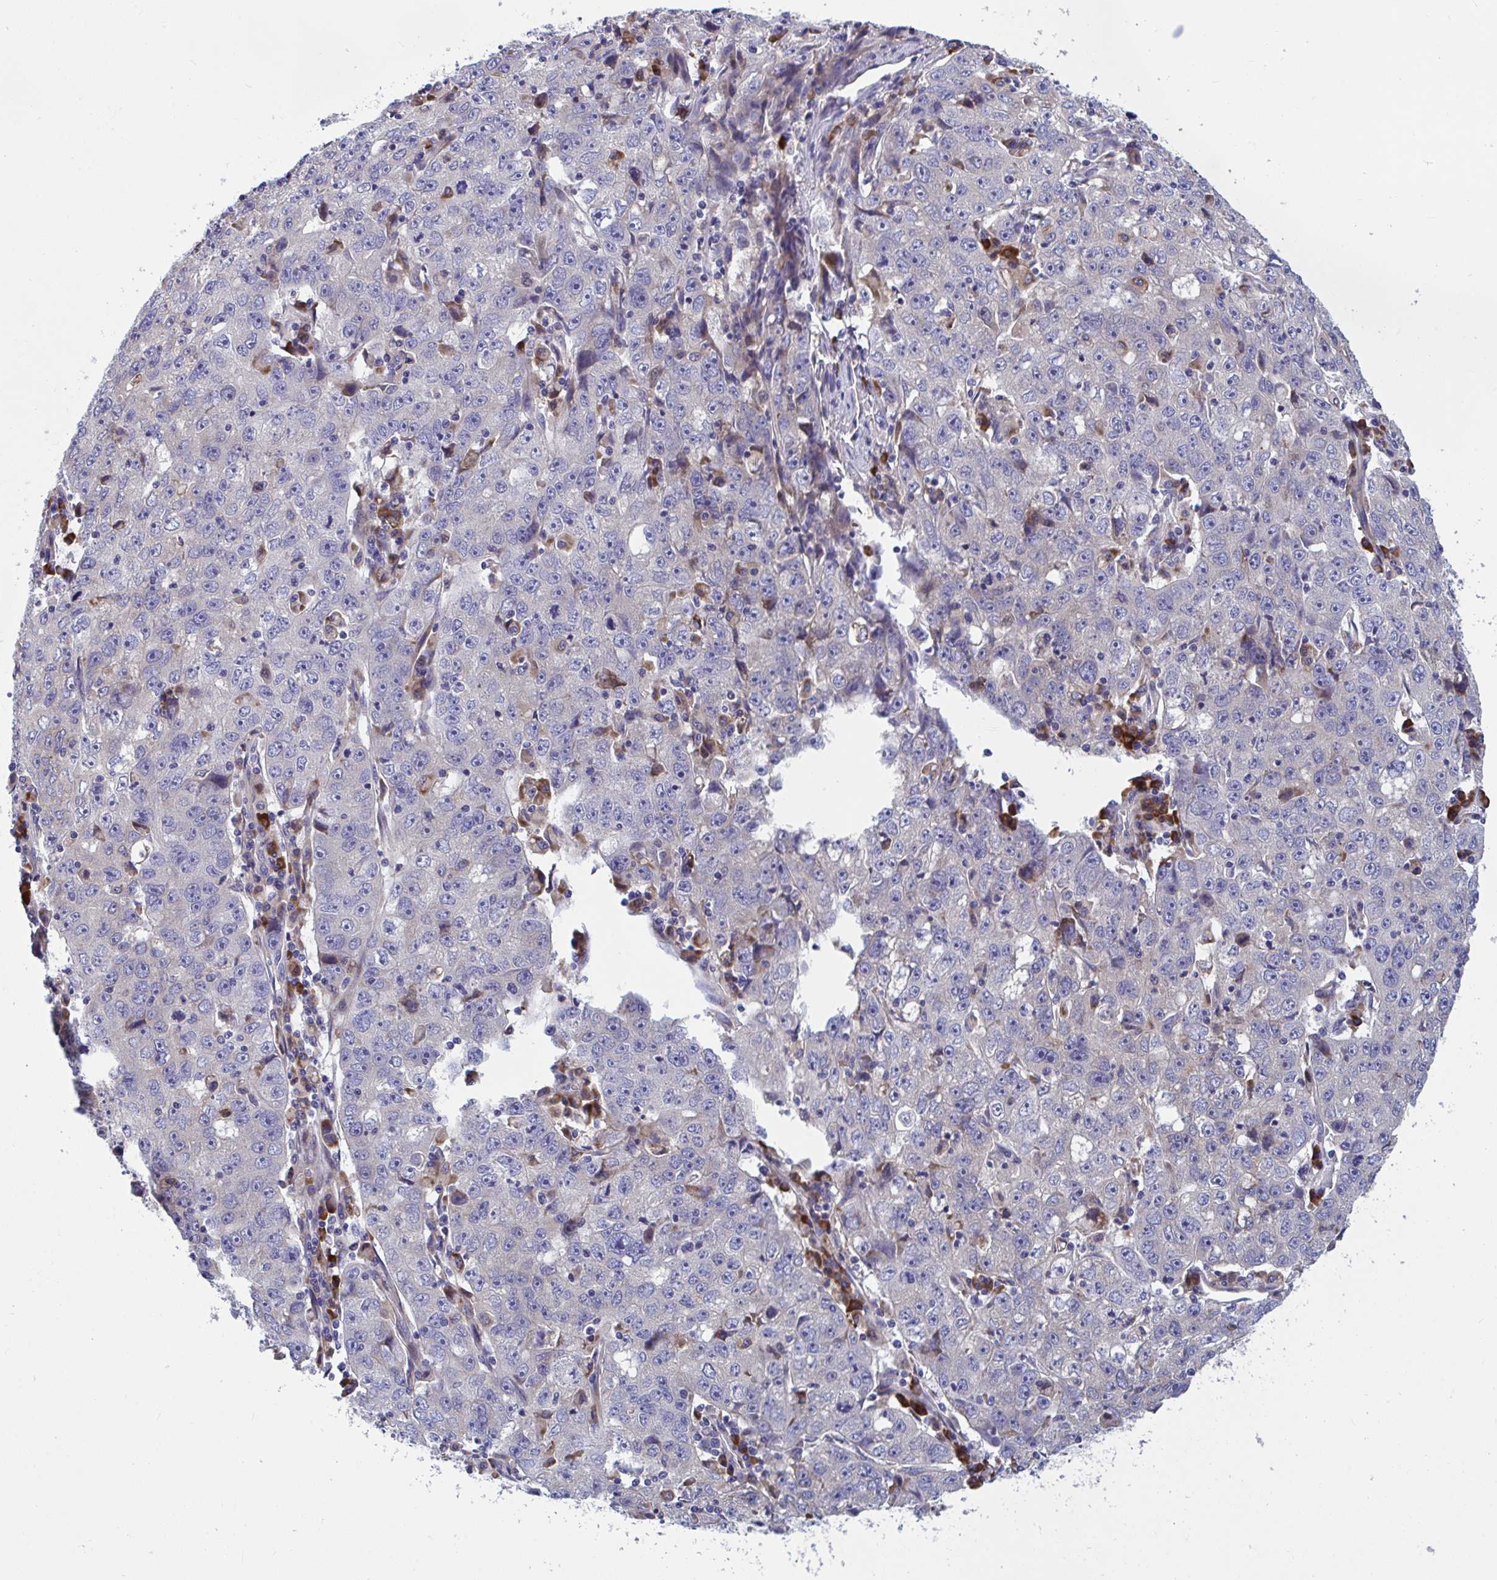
{"staining": {"intensity": "negative", "quantity": "none", "location": "none"}, "tissue": "lung cancer", "cell_type": "Tumor cells", "image_type": "cancer", "snomed": [{"axis": "morphology", "description": "Normal morphology"}, {"axis": "morphology", "description": "Adenocarcinoma, NOS"}, {"axis": "topography", "description": "Lymph node"}, {"axis": "topography", "description": "Lung"}], "caption": "There is no significant expression in tumor cells of lung cancer (adenocarcinoma).", "gene": "WBP1", "patient": {"sex": "female", "age": 57}}